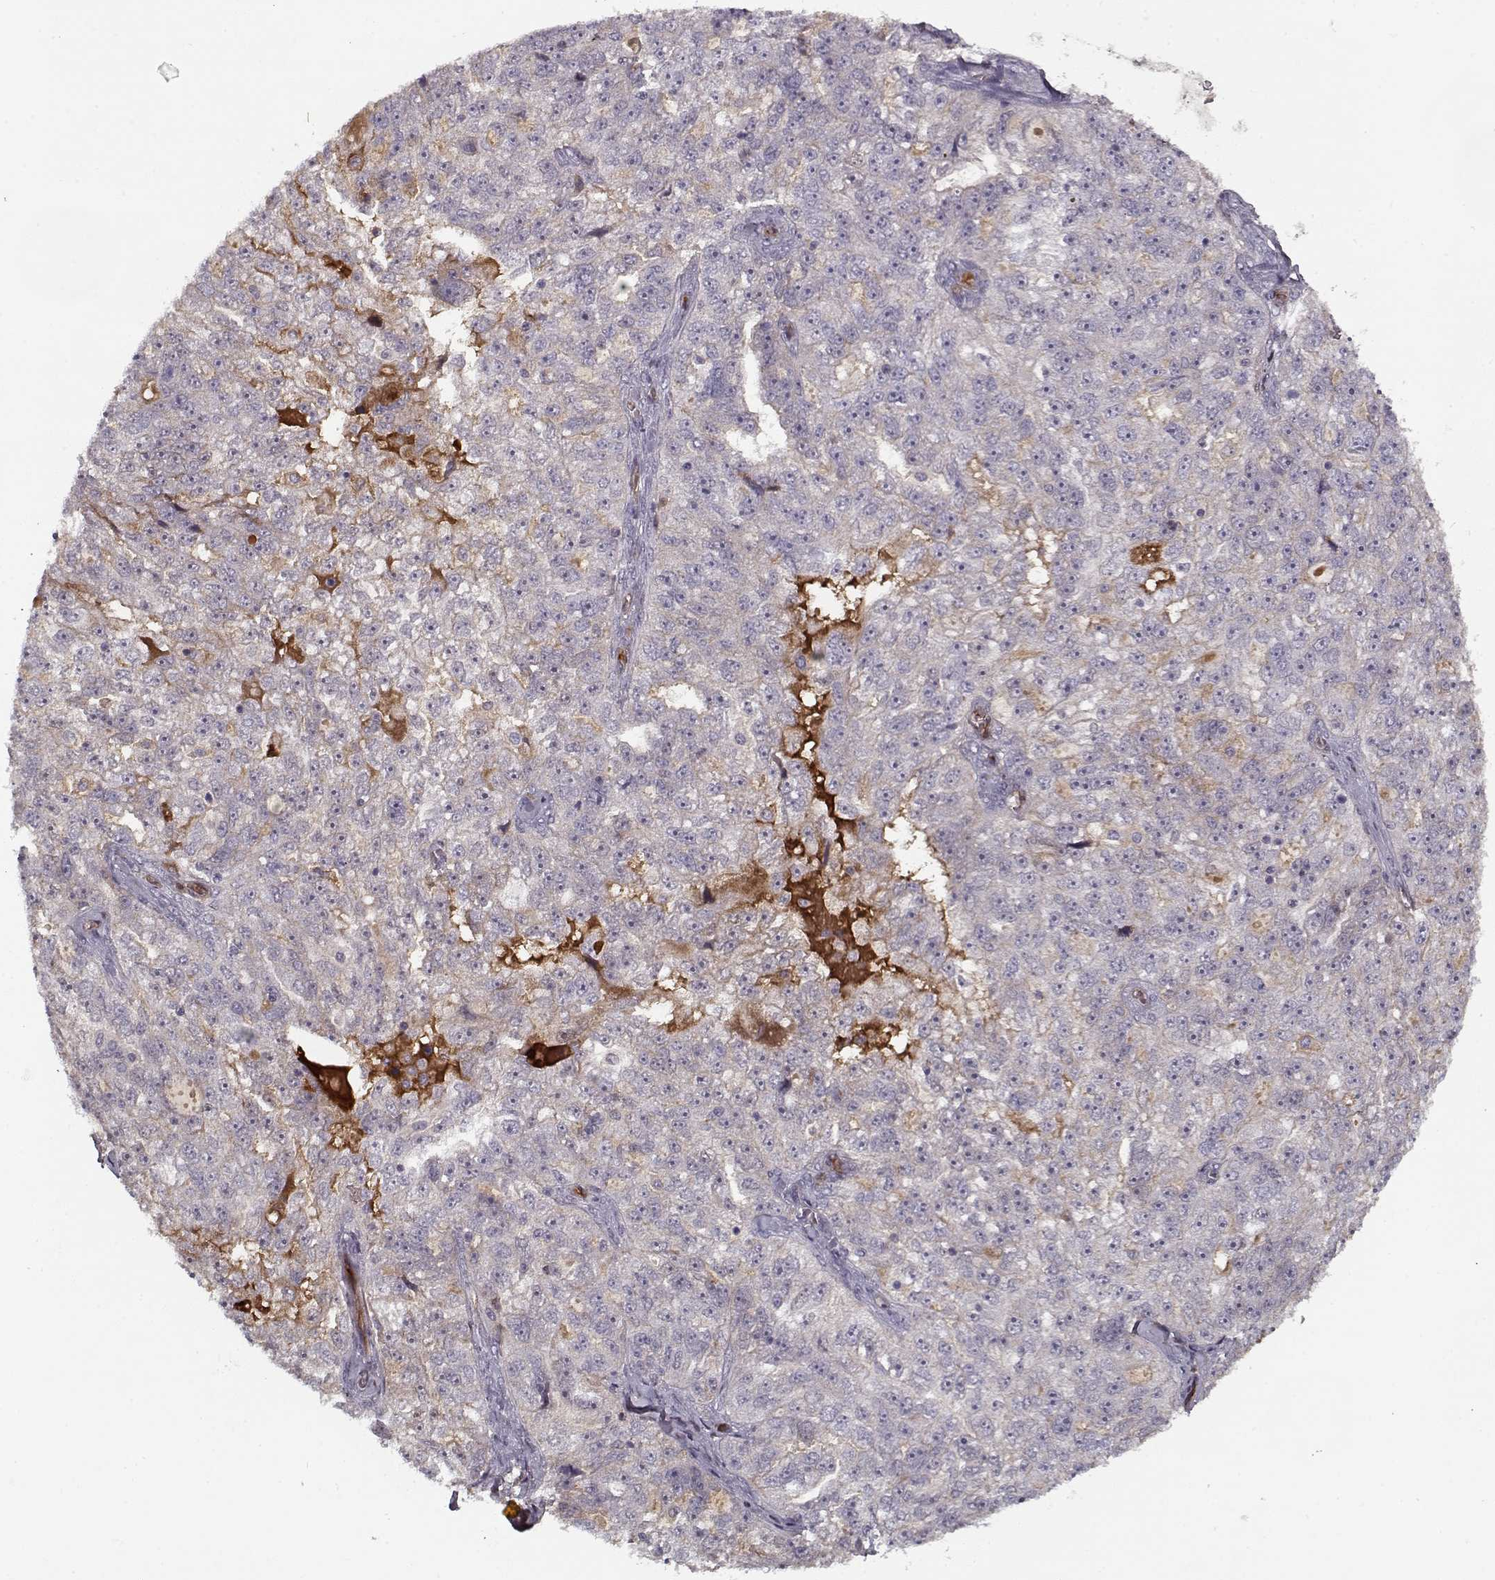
{"staining": {"intensity": "negative", "quantity": "none", "location": "none"}, "tissue": "ovarian cancer", "cell_type": "Tumor cells", "image_type": "cancer", "snomed": [{"axis": "morphology", "description": "Cystadenocarcinoma, serous, NOS"}, {"axis": "topography", "description": "Ovary"}], "caption": "Tumor cells show no significant protein staining in ovarian cancer.", "gene": "AFM", "patient": {"sex": "female", "age": 51}}